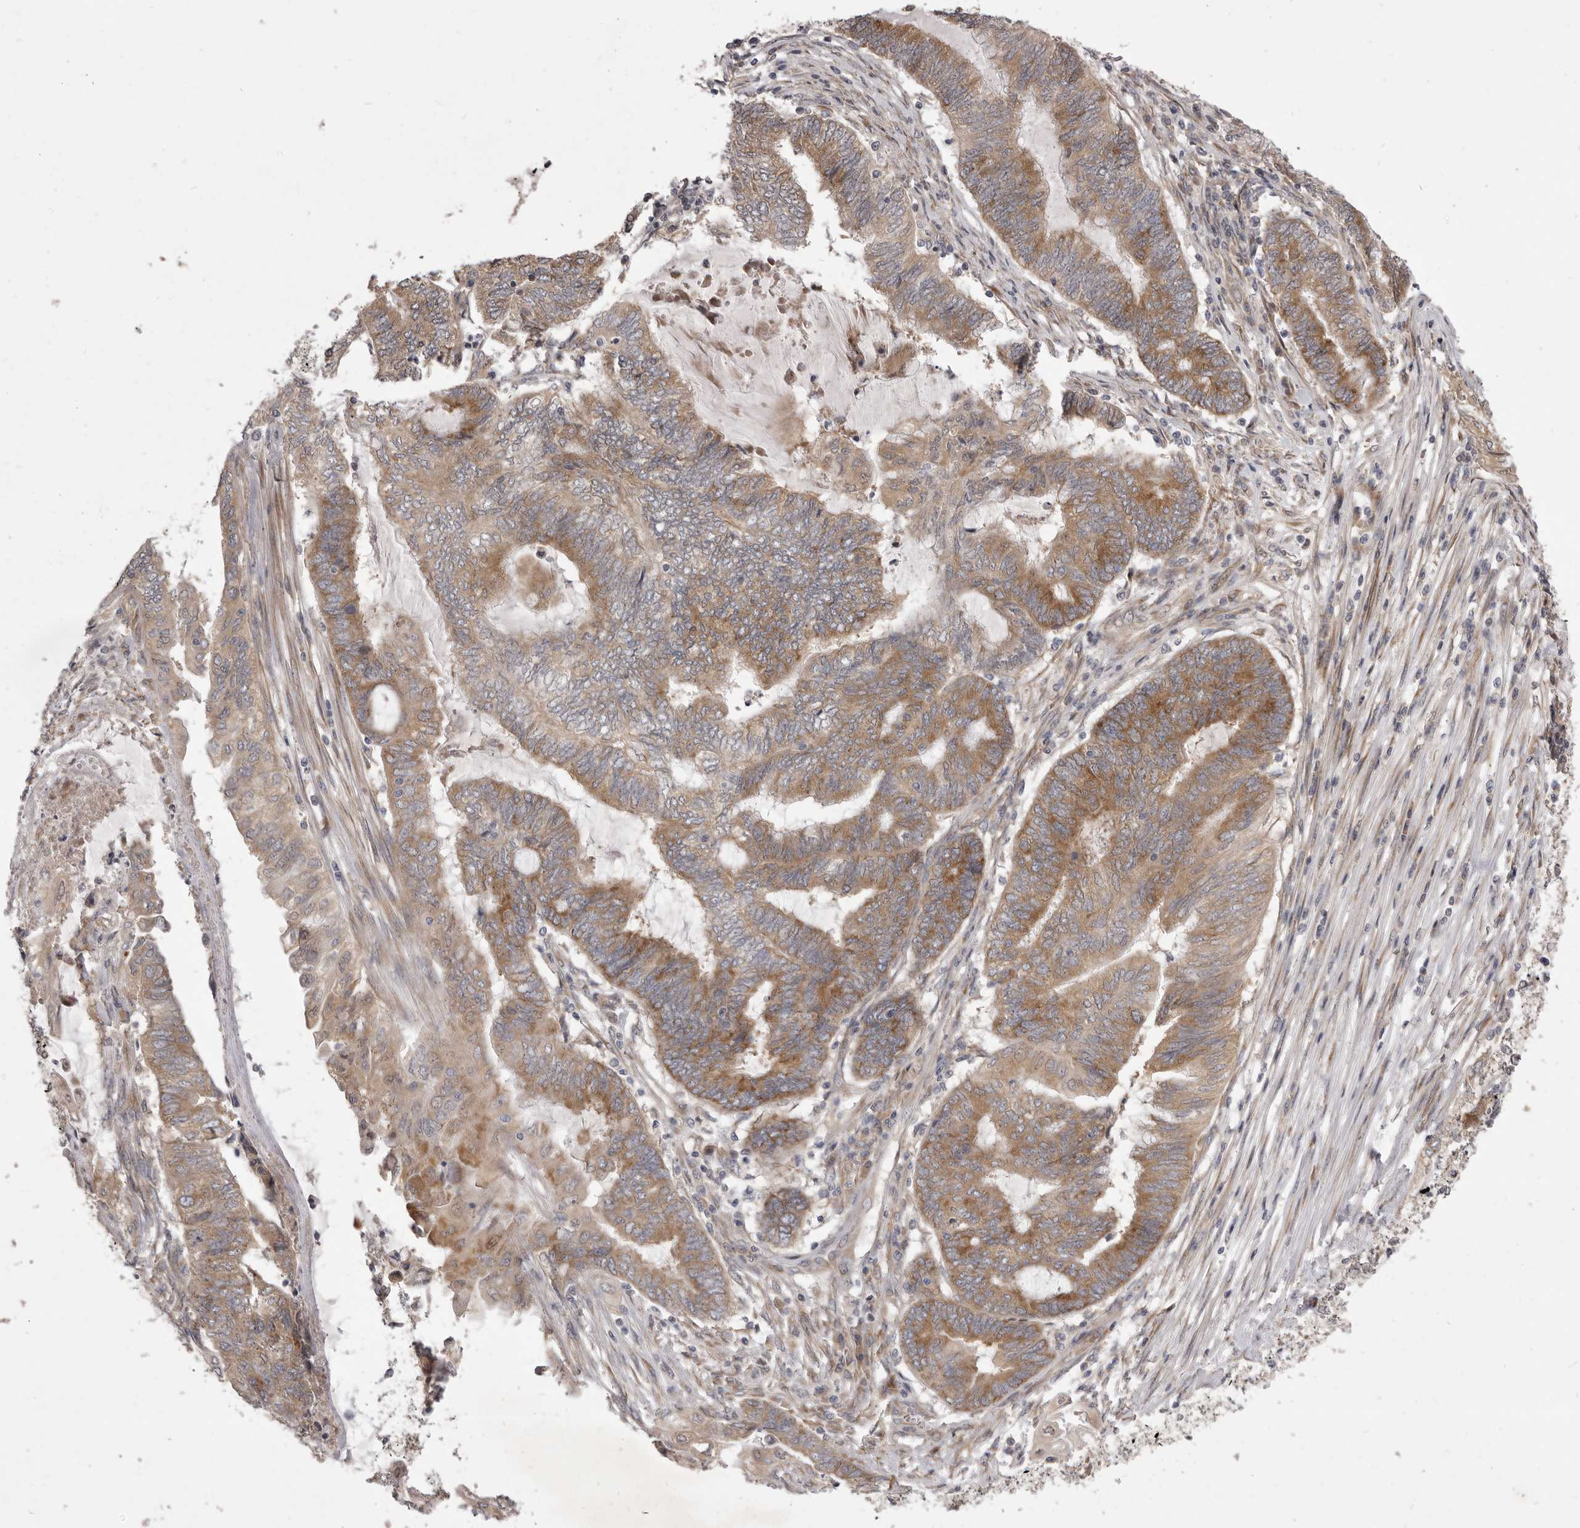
{"staining": {"intensity": "moderate", "quantity": ">75%", "location": "cytoplasmic/membranous"}, "tissue": "endometrial cancer", "cell_type": "Tumor cells", "image_type": "cancer", "snomed": [{"axis": "morphology", "description": "Adenocarcinoma, NOS"}, {"axis": "topography", "description": "Uterus"}, {"axis": "topography", "description": "Endometrium"}], "caption": "Immunohistochemical staining of endometrial cancer (adenocarcinoma) reveals medium levels of moderate cytoplasmic/membranous staining in approximately >75% of tumor cells. (Stains: DAB (3,3'-diaminobenzidine) in brown, nuclei in blue, Microscopy: brightfield microscopy at high magnification).", "gene": "TBC1D8B", "patient": {"sex": "female", "age": 70}}